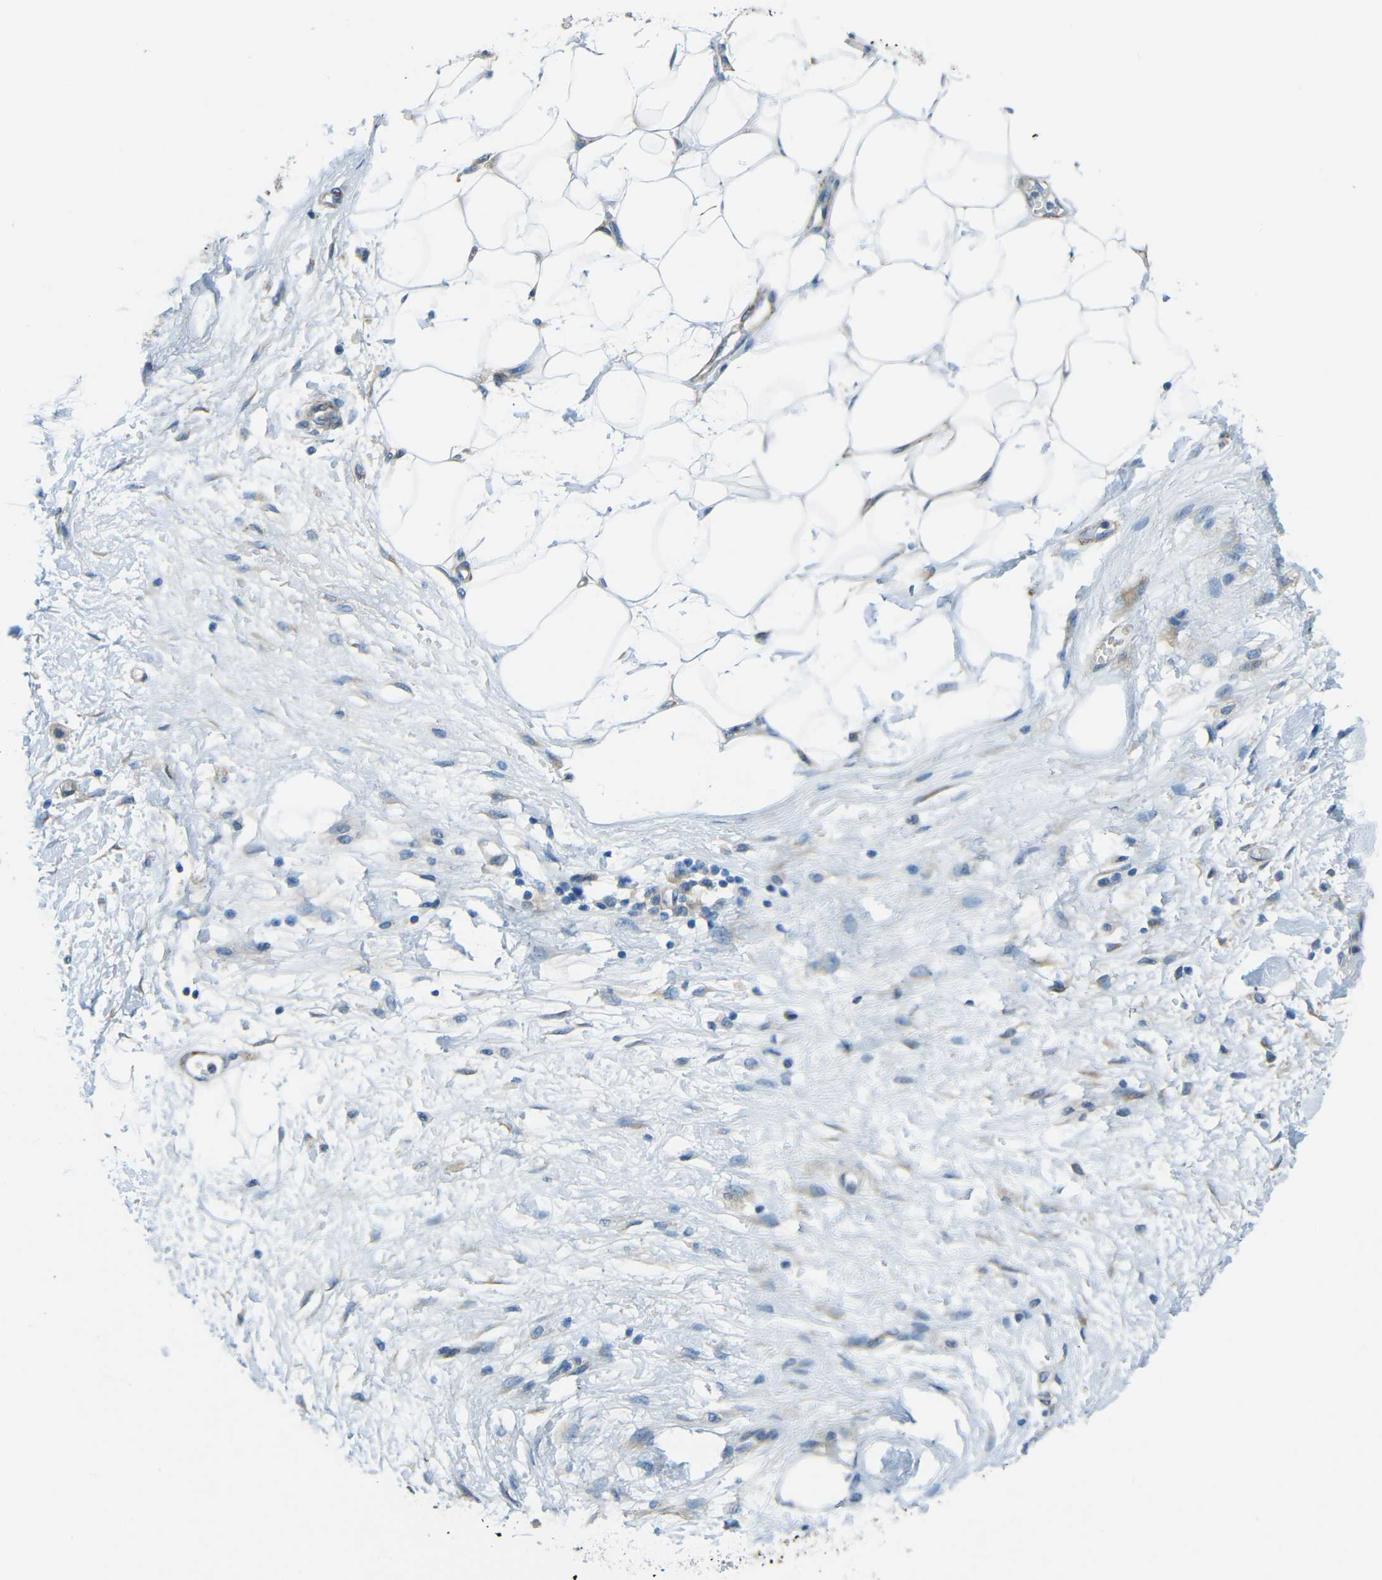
{"staining": {"intensity": "negative", "quantity": "none", "location": "none"}, "tissue": "adipose tissue", "cell_type": "Adipocytes", "image_type": "normal", "snomed": [{"axis": "morphology", "description": "Normal tissue, NOS"}, {"axis": "morphology", "description": "Urothelial carcinoma, High grade"}, {"axis": "topography", "description": "Vascular tissue"}, {"axis": "topography", "description": "Urinary bladder"}], "caption": "Adipocytes are negative for brown protein staining in unremarkable adipose tissue. (DAB IHC with hematoxylin counter stain).", "gene": "CYP26B1", "patient": {"sex": "female", "age": 56}}